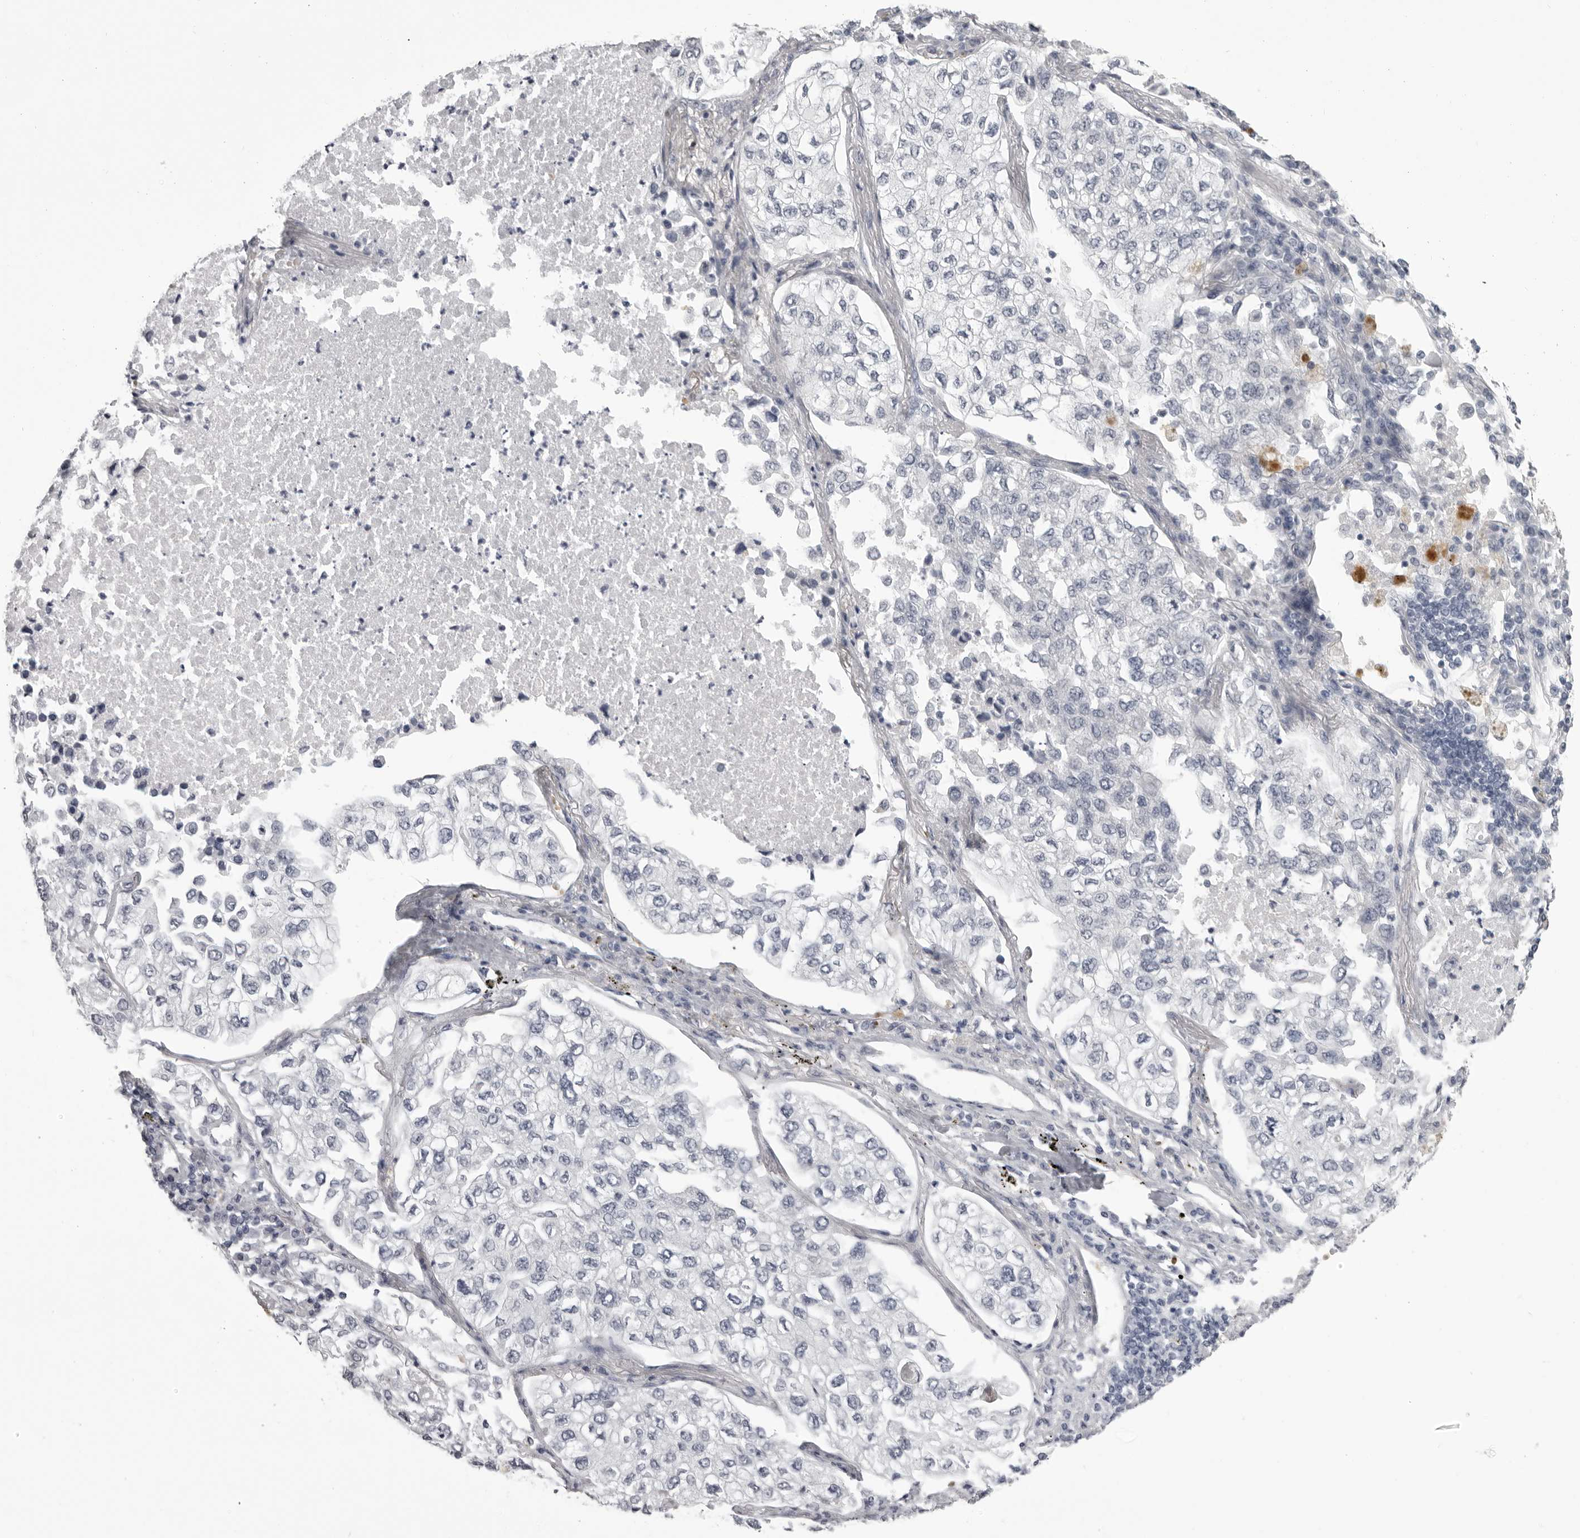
{"staining": {"intensity": "negative", "quantity": "none", "location": "none"}, "tissue": "lung cancer", "cell_type": "Tumor cells", "image_type": "cancer", "snomed": [{"axis": "morphology", "description": "Adenocarcinoma, NOS"}, {"axis": "topography", "description": "Lung"}], "caption": "This is an immunohistochemistry histopathology image of lung adenocarcinoma. There is no positivity in tumor cells.", "gene": "EPHA10", "patient": {"sex": "male", "age": 63}}